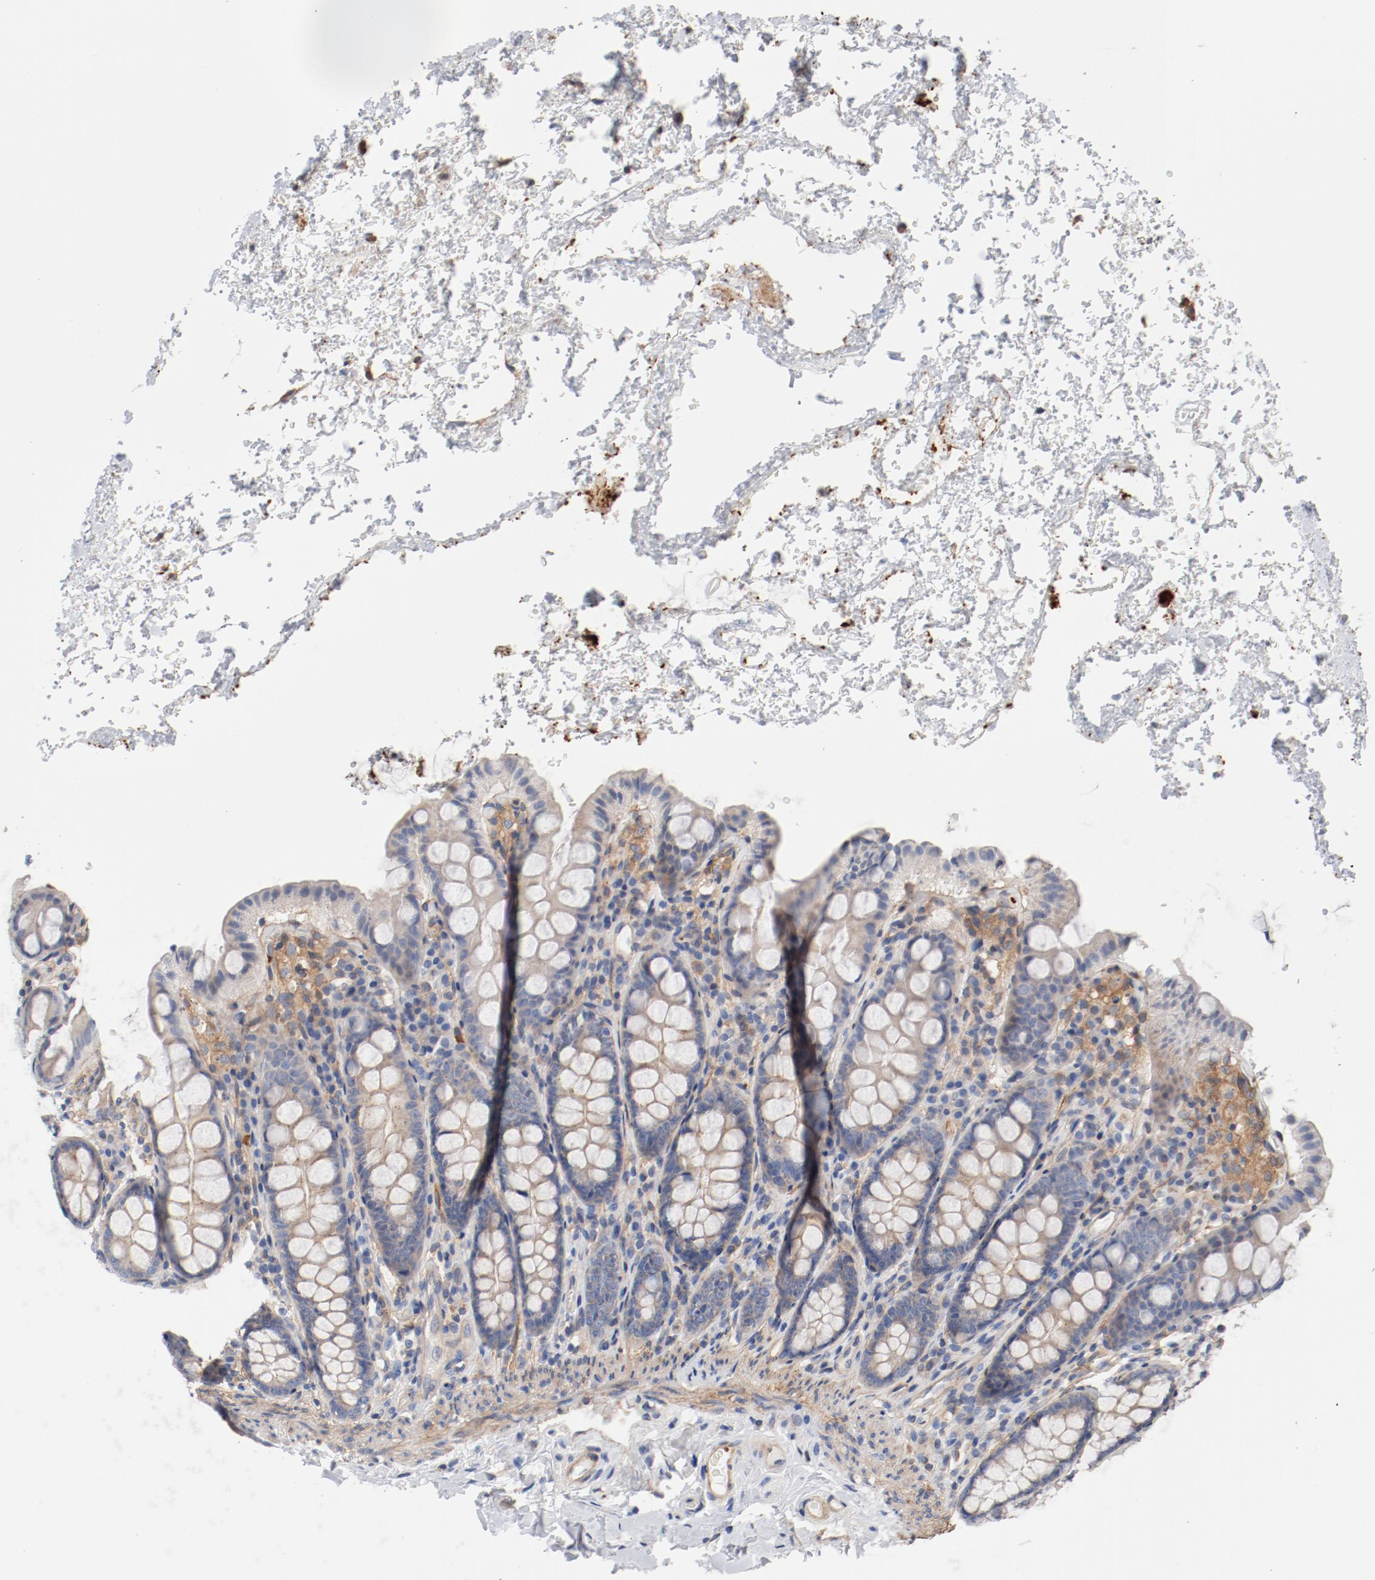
{"staining": {"intensity": "weak", "quantity": ">75%", "location": "cytoplasmic/membranous"}, "tissue": "colon", "cell_type": "Endothelial cells", "image_type": "normal", "snomed": [{"axis": "morphology", "description": "Normal tissue, NOS"}, {"axis": "topography", "description": "Colon"}], "caption": "A low amount of weak cytoplasmic/membranous staining is identified in approximately >75% of endothelial cells in normal colon. The staining was performed using DAB to visualize the protein expression in brown, while the nuclei were stained in blue with hematoxylin (Magnification: 20x).", "gene": "ILK", "patient": {"sex": "female", "age": 61}}